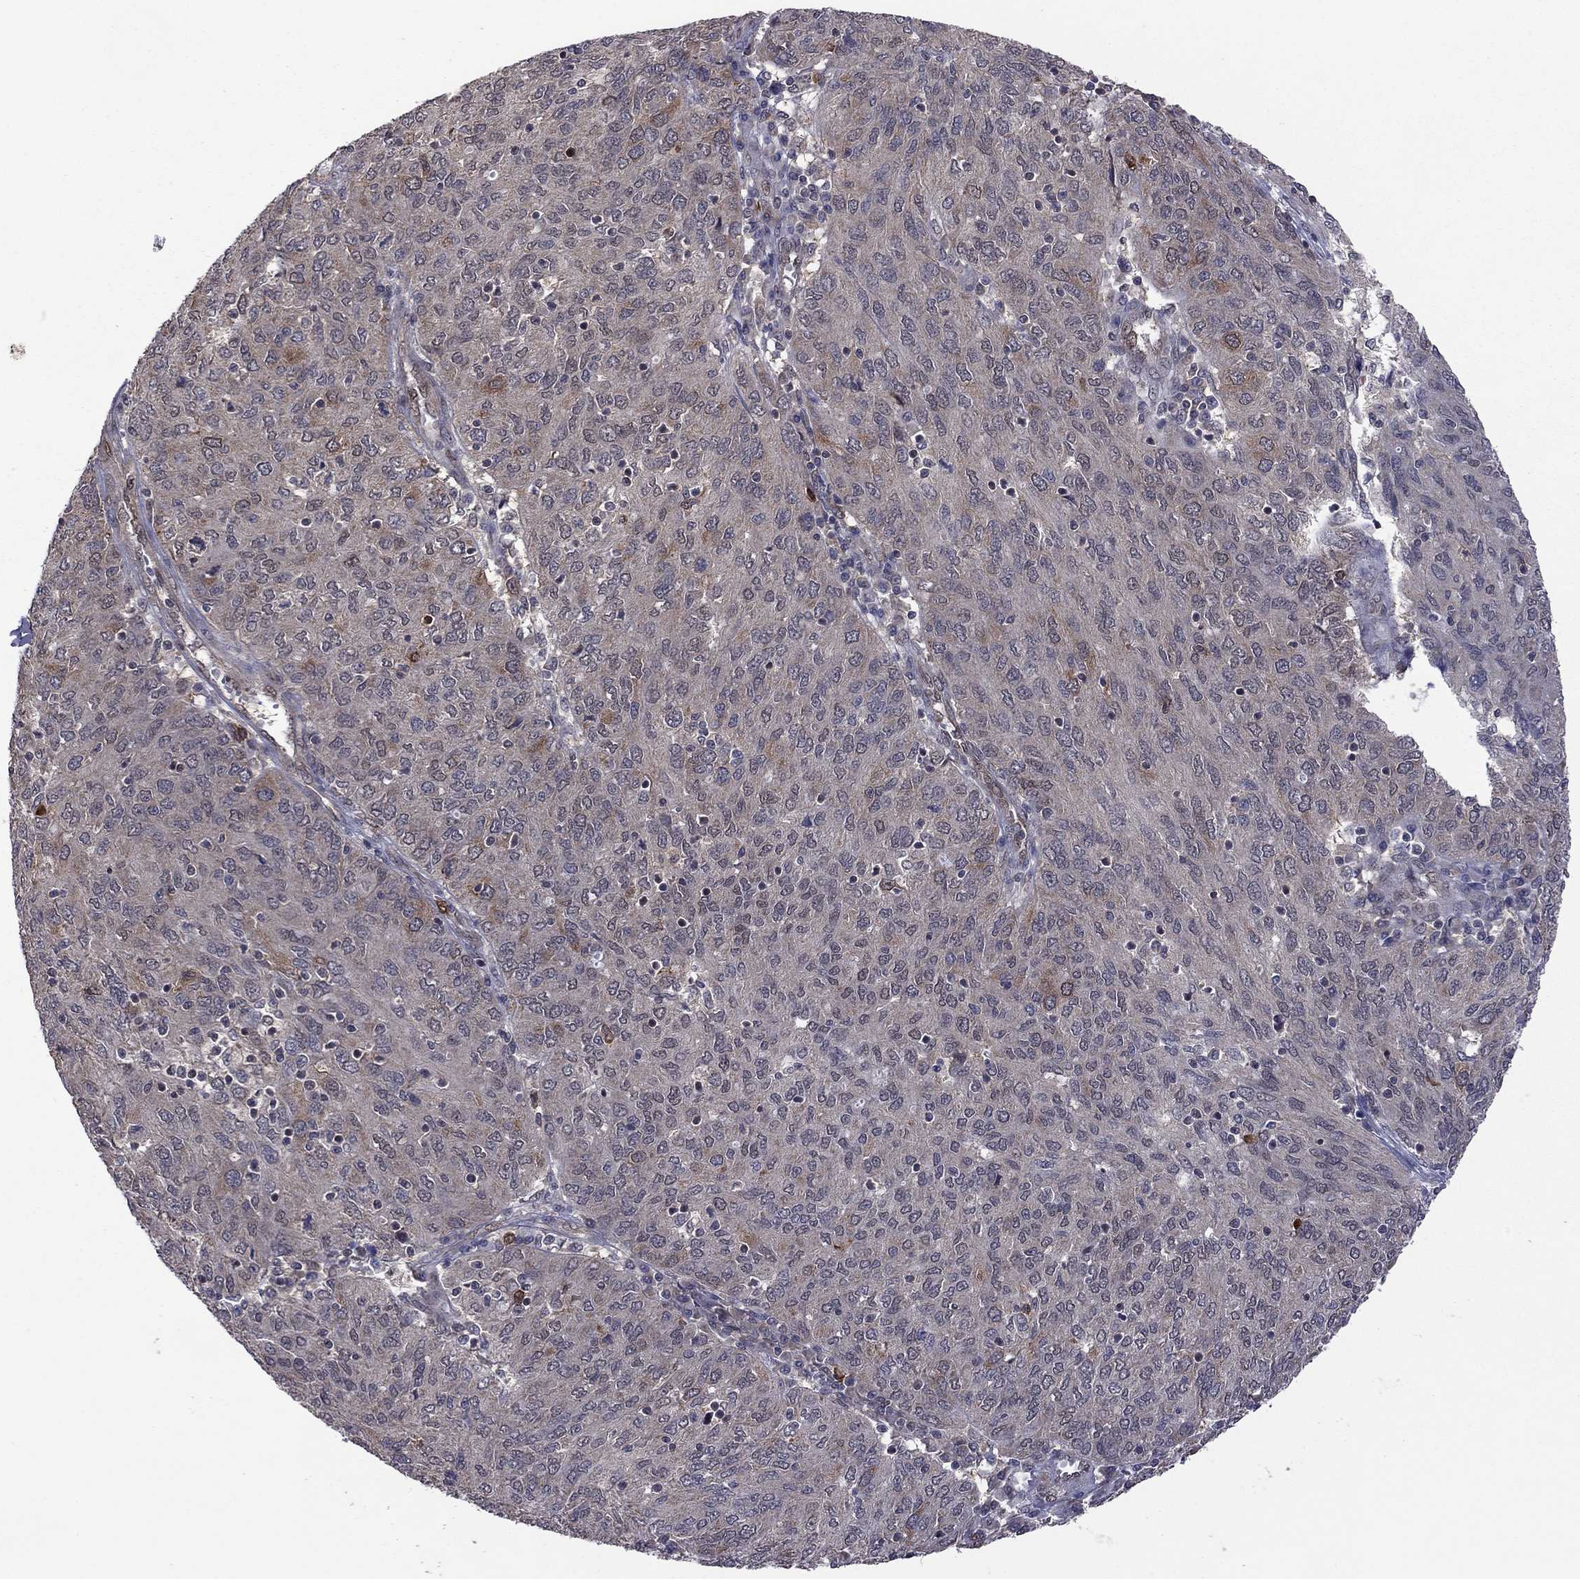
{"staining": {"intensity": "moderate", "quantity": "<25%", "location": "cytoplasmic/membranous"}, "tissue": "ovarian cancer", "cell_type": "Tumor cells", "image_type": "cancer", "snomed": [{"axis": "morphology", "description": "Carcinoma, endometroid"}, {"axis": "topography", "description": "Ovary"}], "caption": "Ovarian cancer (endometroid carcinoma) stained for a protein (brown) exhibits moderate cytoplasmic/membranous positive expression in approximately <25% of tumor cells.", "gene": "GPAA1", "patient": {"sex": "female", "age": 50}}